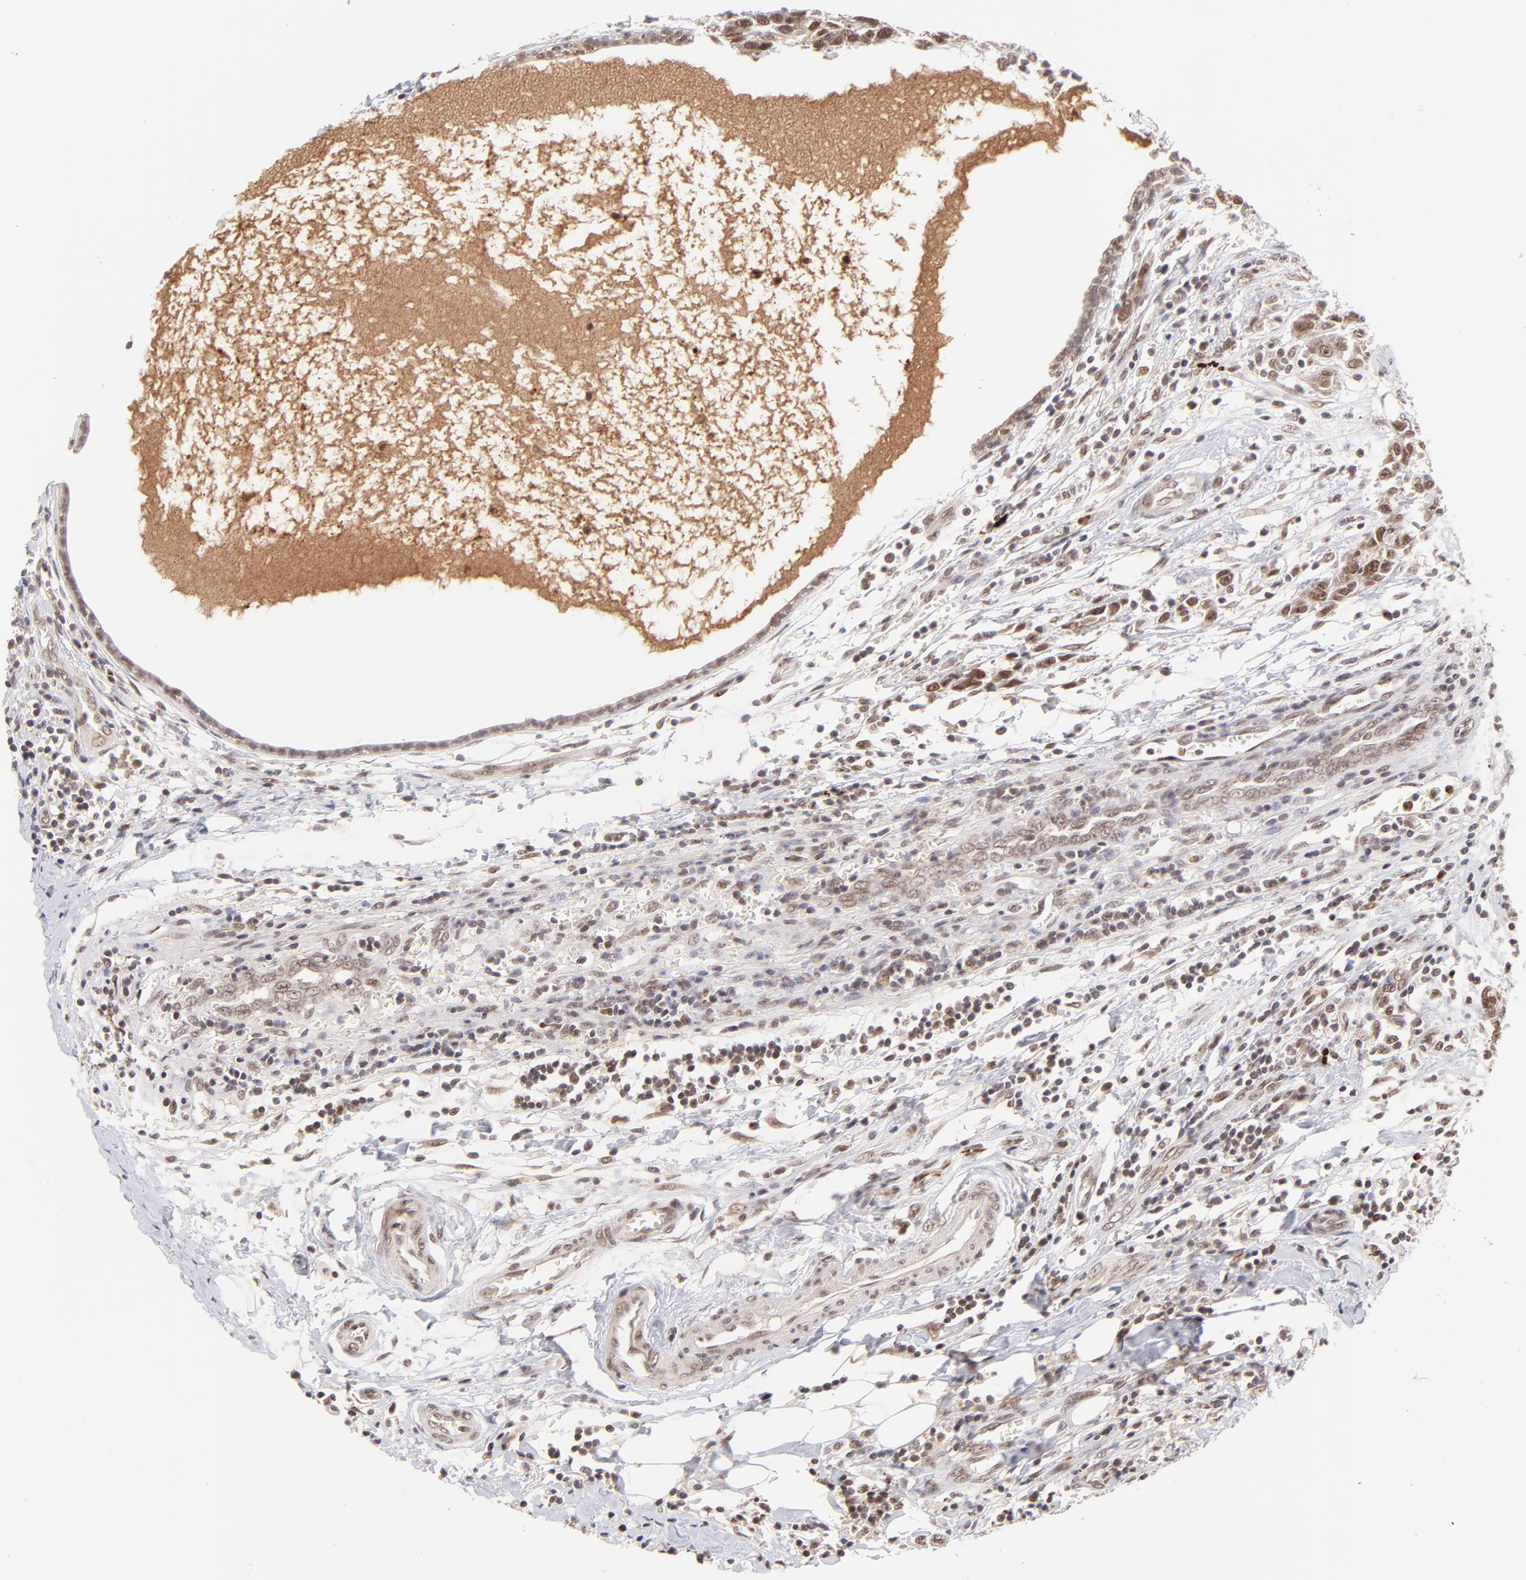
{"staining": {"intensity": "weak", "quantity": "25%-75%", "location": "nuclear"}, "tissue": "breast cancer", "cell_type": "Tumor cells", "image_type": "cancer", "snomed": [{"axis": "morphology", "description": "Duct carcinoma"}, {"axis": "topography", "description": "Breast"}], "caption": "About 25%-75% of tumor cells in breast infiltrating ductal carcinoma exhibit weak nuclear protein staining as visualized by brown immunohistochemical staining.", "gene": "MED12", "patient": {"sex": "female", "age": 50}}